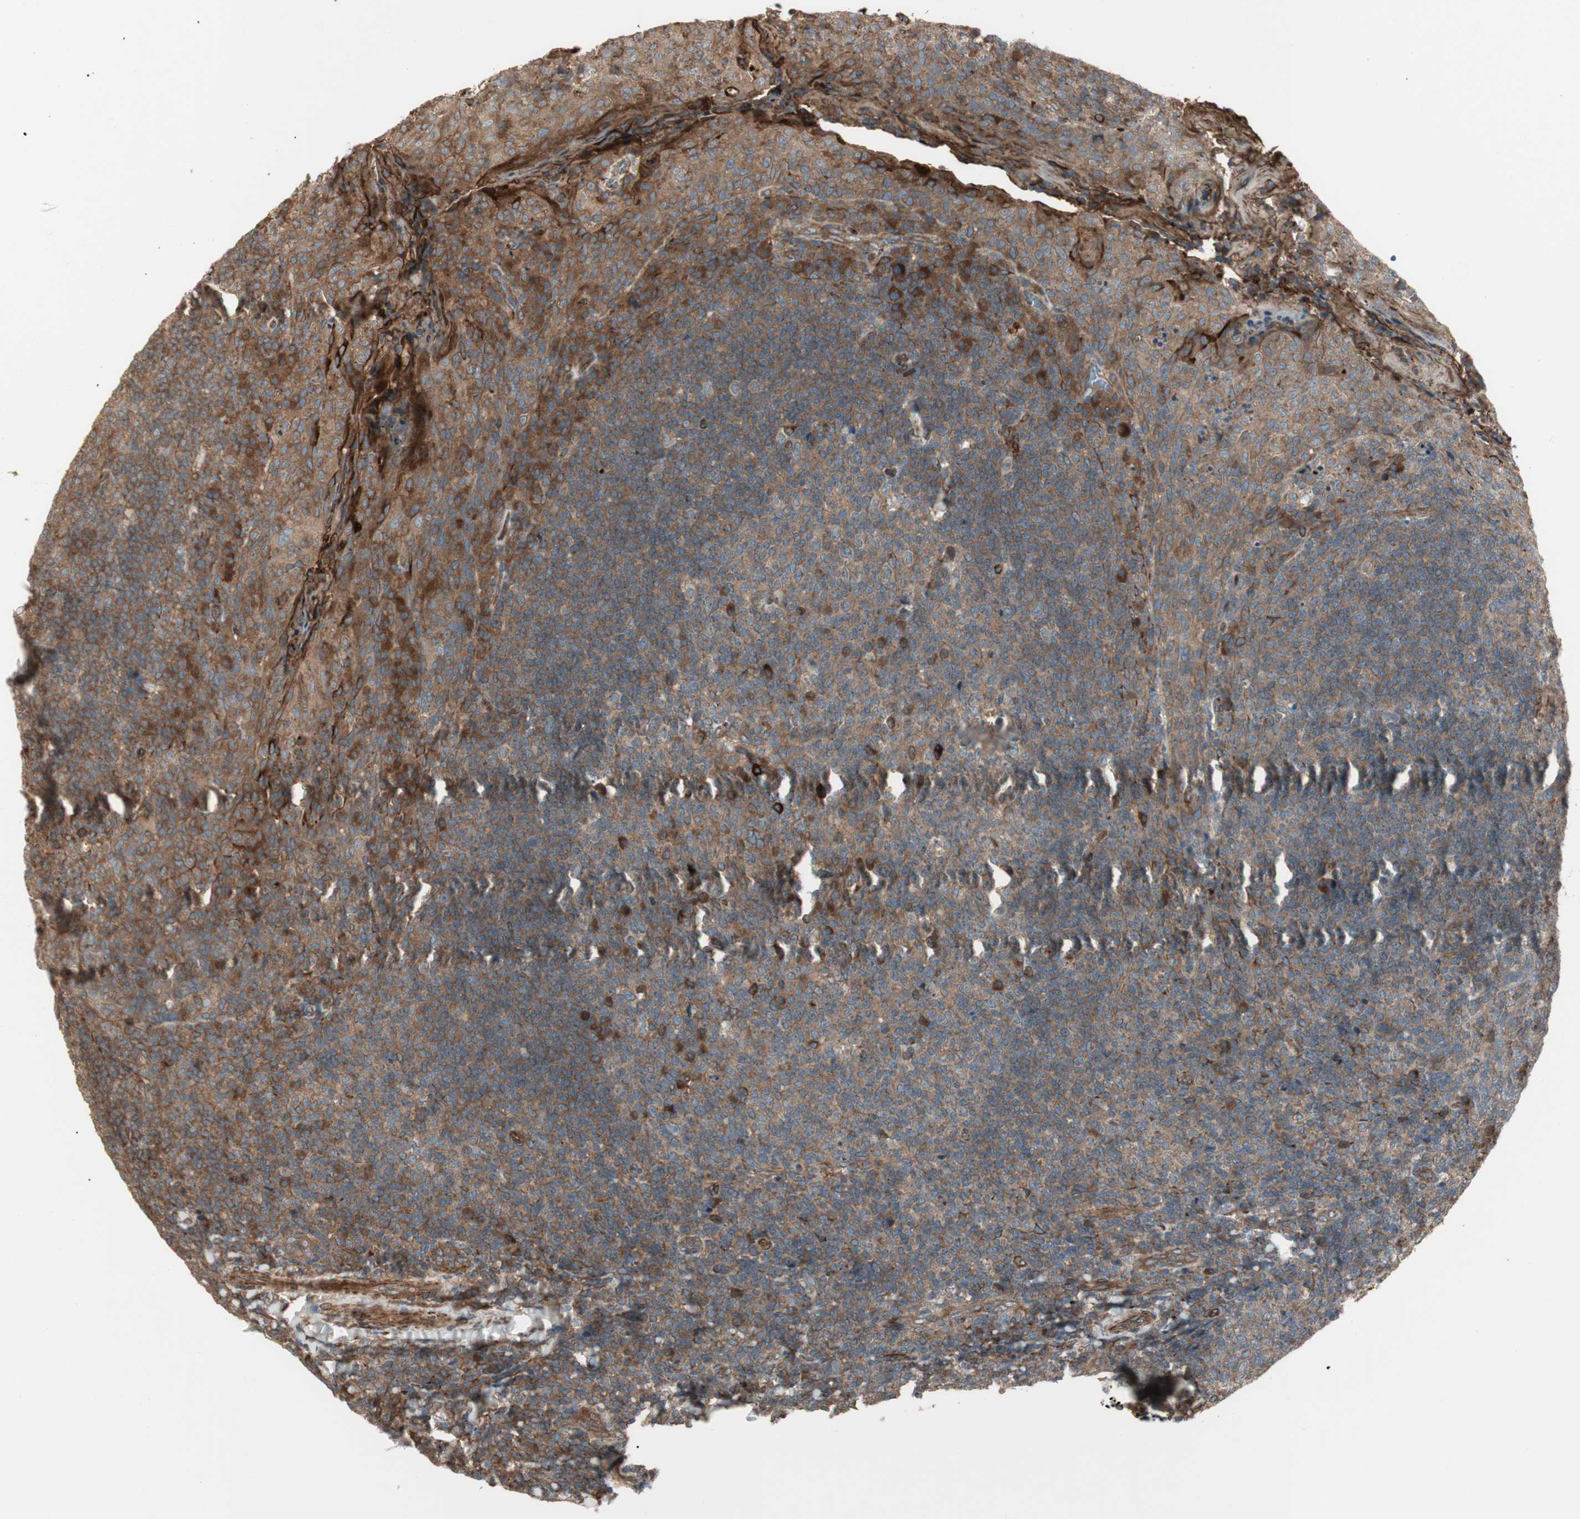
{"staining": {"intensity": "moderate", "quantity": ">75%", "location": "cytoplasmic/membranous"}, "tissue": "tonsil", "cell_type": "Germinal center cells", "image_type": "normal", "snomed": [{"axis": "morphology", "description": "Normal tissue, NOS"}, {"axis": "topography", "description": "Tonsil"}], "caption": "This is a photomicrograph of IHC staining of unremarkable tonsil, which shows moderate positivity in the cytoplasmic/membranous of germinal center cells.", "gene": "PRKG1", "patient": {"sex": "male", "age": 17}}